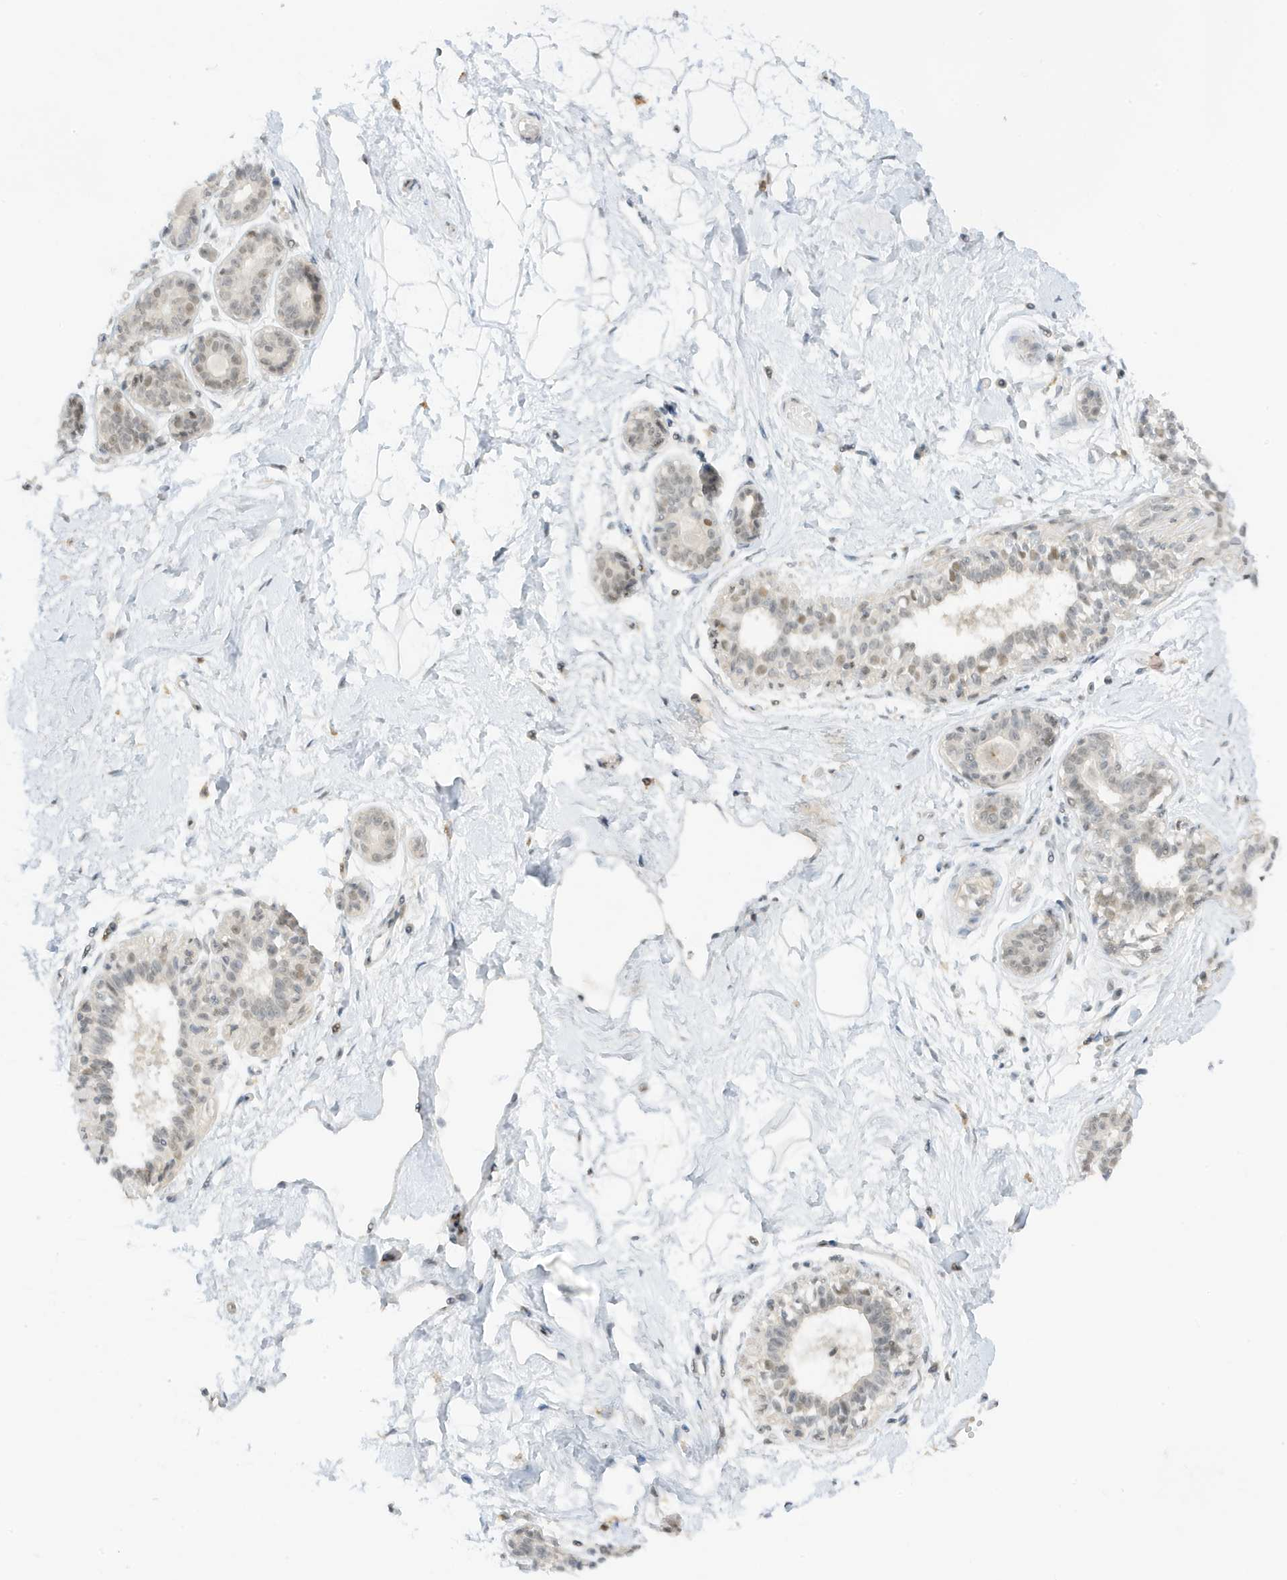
{"staining": {"intensity": "negative", "quantity": "none", "location": "none"}, "tissue": "breast", "cell_type": "Adipocytes", "image_type": "normal", "snomed": [{"axis": "morphology", "description": "Normal tissue, NOS"}, {"axis": "topography", "description": "Breast"}], "caption": "DAB (3,3'-diaminobenzidine) immunohistochemical staining of unremarkable human breast demonstrates no significant positivity in adipocytes.", "gene": "MSL3", "patient": {"sex": "female", "age": 45}}